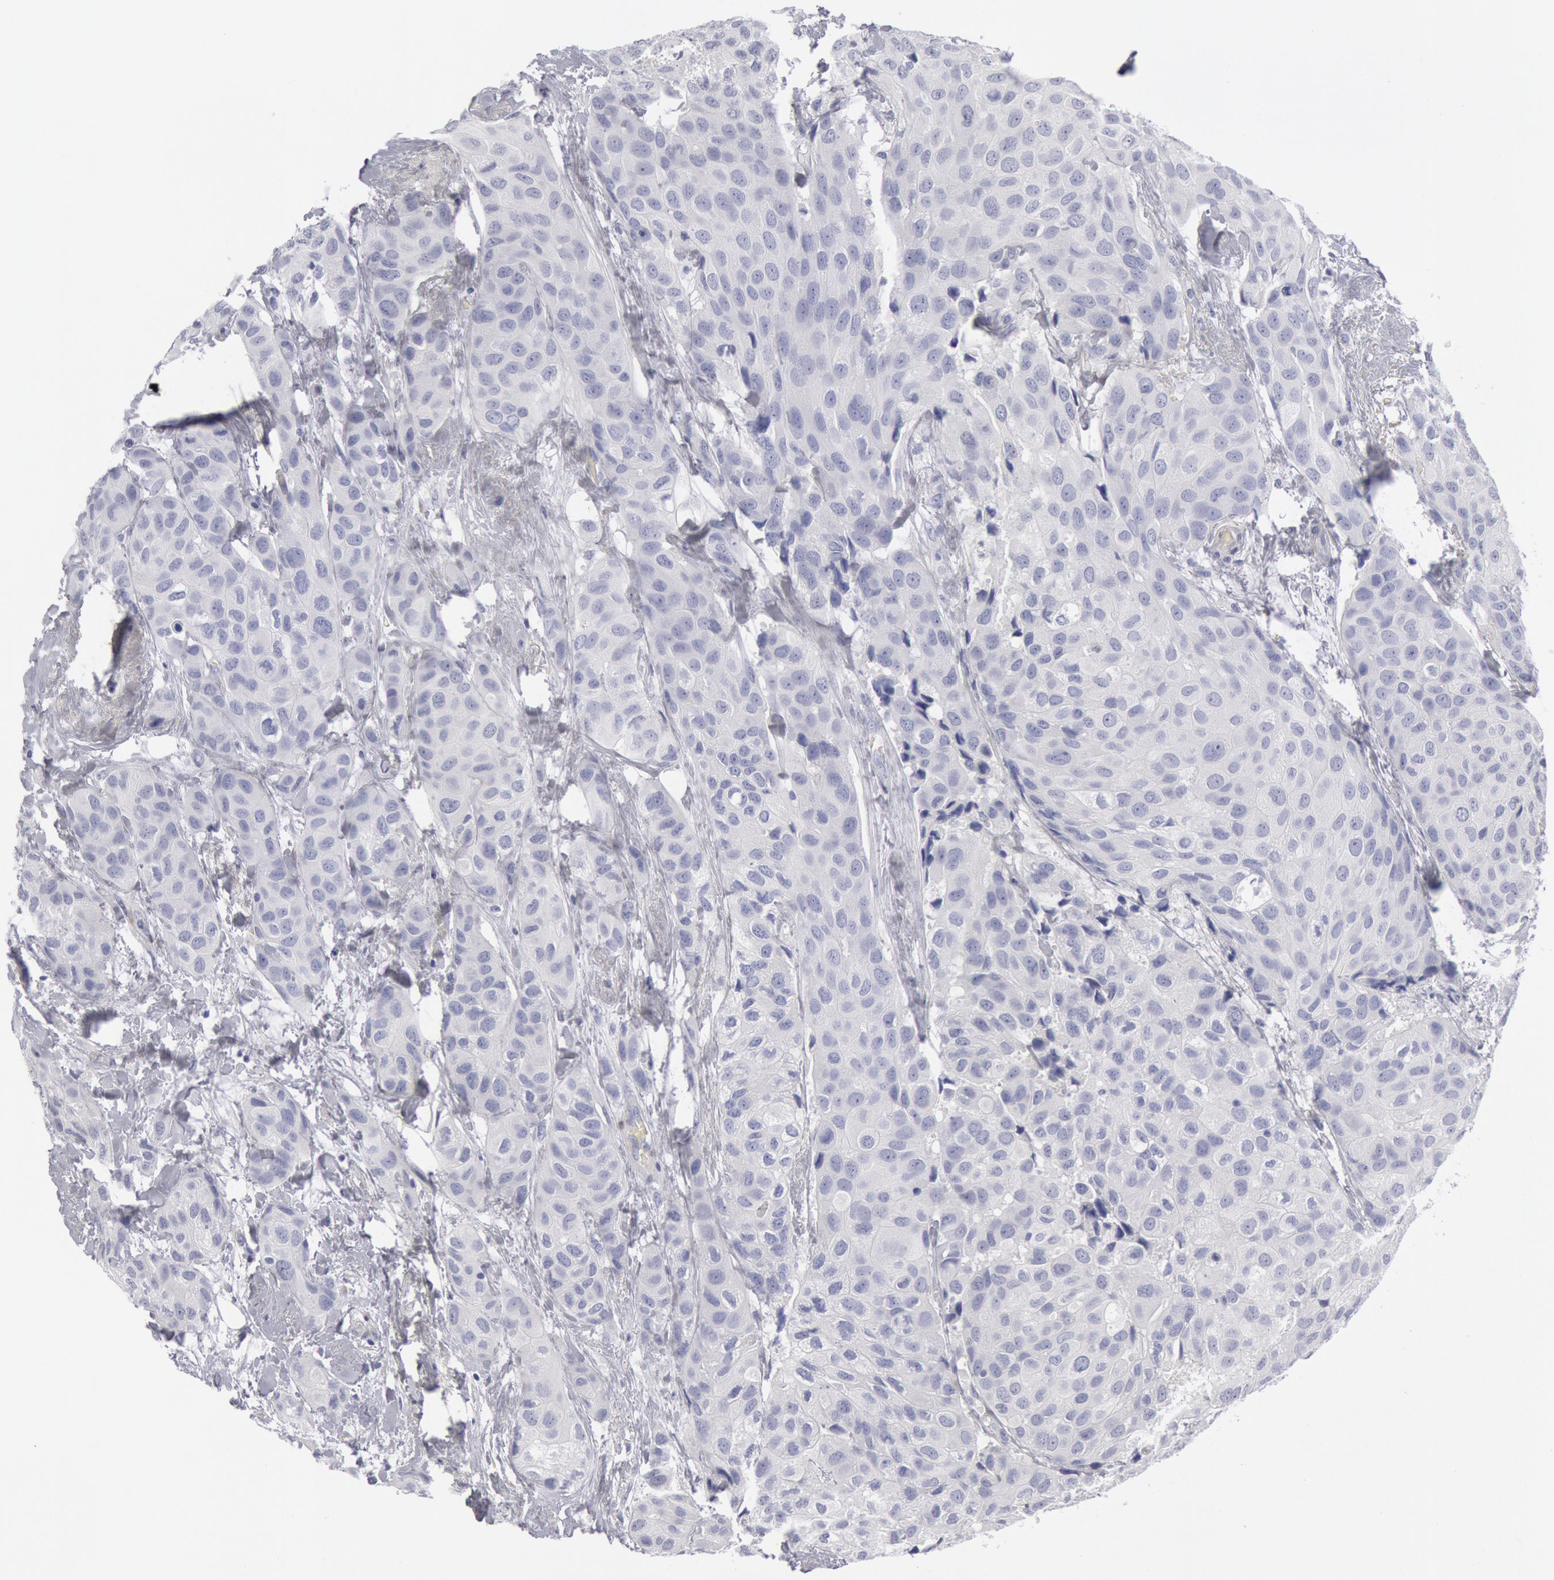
{"staining": {"intensity": "negative", "quantity": "none", "location": "none"}, "tissue": "breast cancer", "cell_type": "Tumor cells", "image_type": "cancer", "snomed": [{"axis": "morphology", "description": "Duct carcinoma"}, {"axis": "topography", "description": "Breast"}], "caption": "There is no significant staining in tumor cells of infiltrating ductal carcinoma (breast).", "gene": "FHL1", "patient": {"sex": "female", "age": 68}}